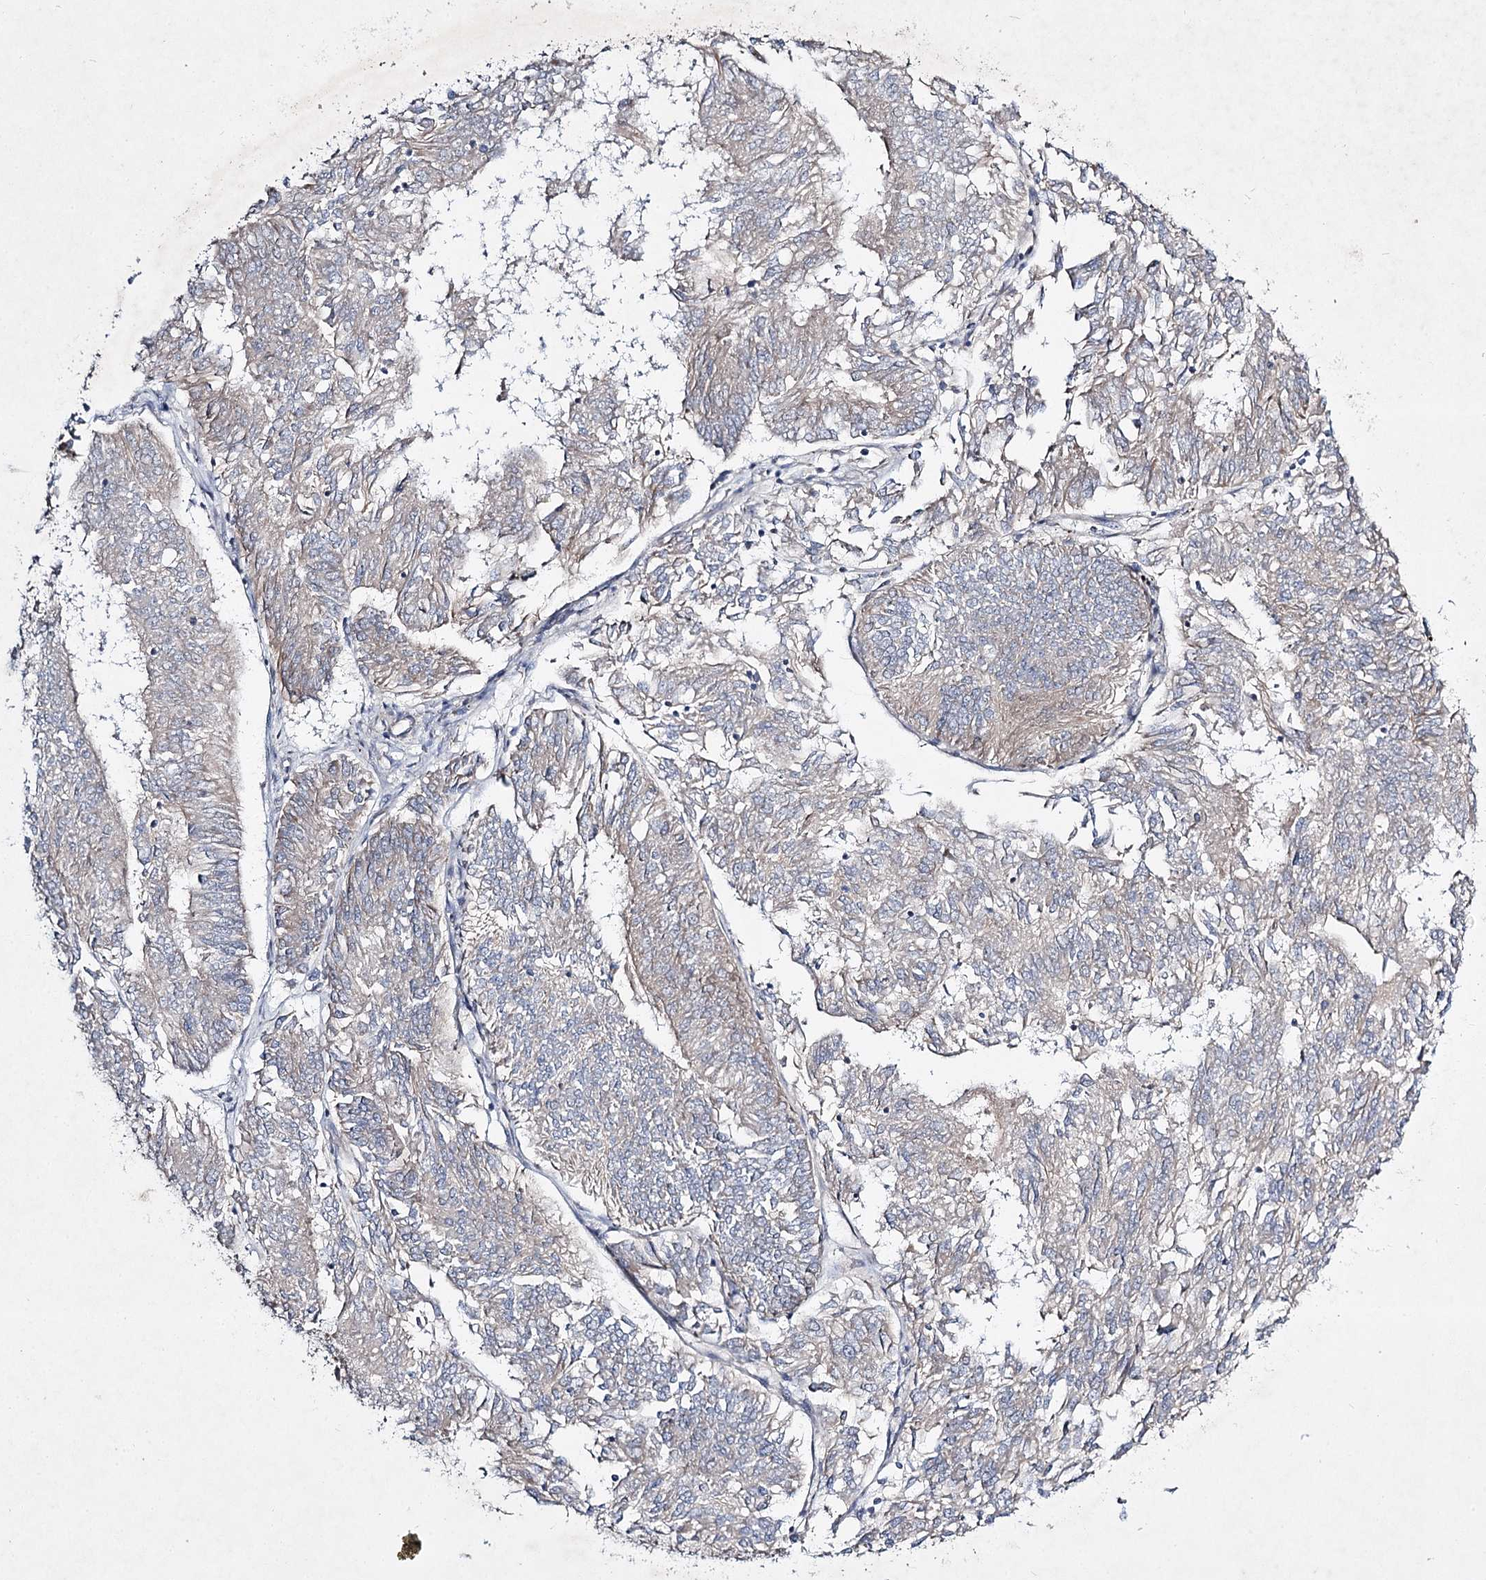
{"staining": {"intensity": "negative", "quantity": "none", "location": "none"}, "tissue": "endometrial cancer", "cell_type": "Tumor cells", "image_type": "cancer", "snomed": [{"axis": "morphology", "description": "Adenocarcinoma, NOS"}, {"axis": "topography", "description": "Endometrium"}], "caption": "This is a micrograph of immunohistochemistry (IHC) staining of endometrial cancer, which shows no expression in tumor cells. (Stains: DAB IHC with hematoxylin counter stain, Microscopy: brightfield microscopy at high magnification).", "gene": "KIAA0825", "patient": {"sex": "female", "age": 86}}